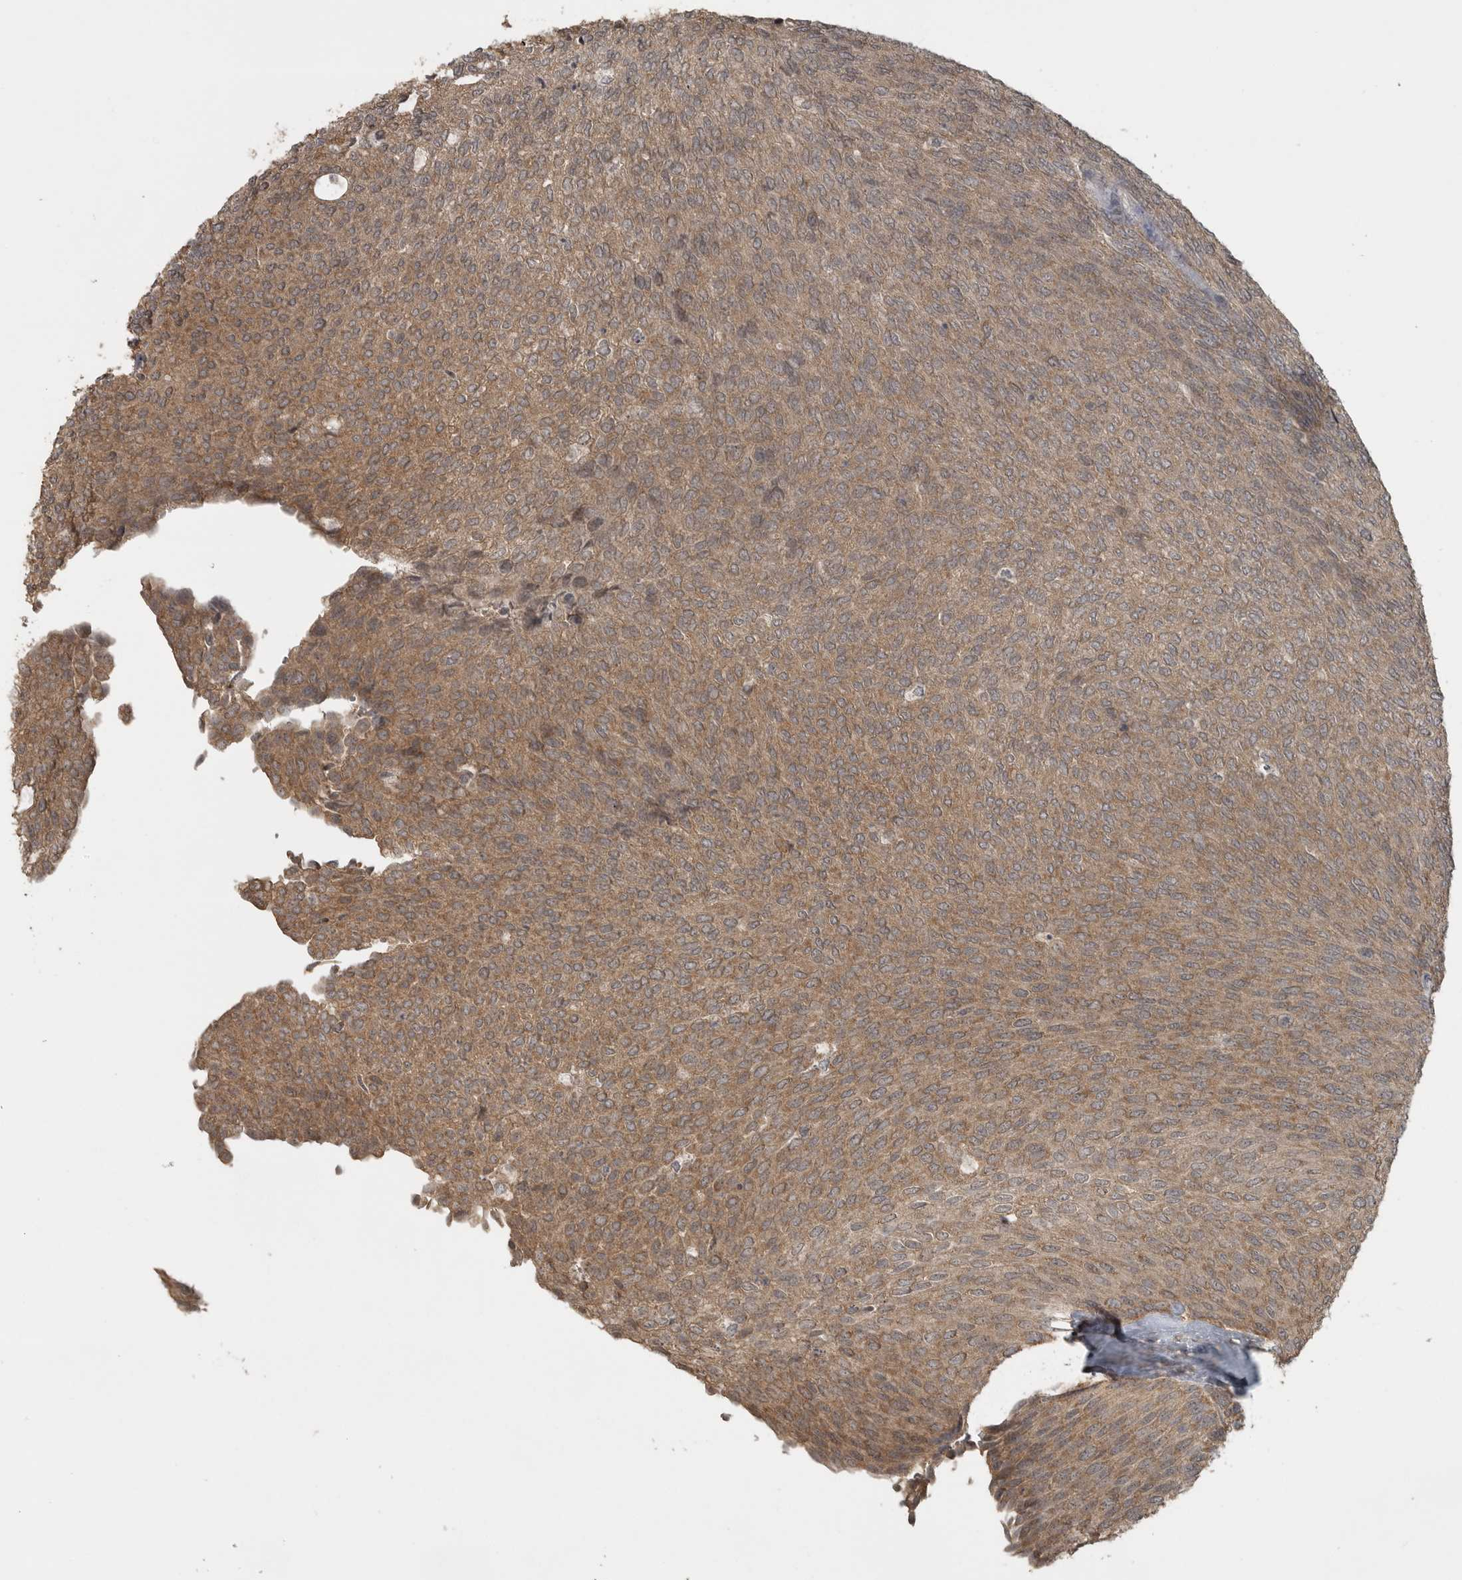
{"staining": {"intensity": "moderate", "quantity": ">75%", "location": "cytoplasmic/membranous"}, "tissue": "urothelial cancer", "cell_type": "Tumor cells", "image_type": "cancer", "snomed": [{"axis": "morphology", "description": "Urothelial carcinoma, Low grade"}, {"axis": "topography", "description": "Urinary bladder"}], "caption": "Immunohistochemistry of urothelial carcinoma (low-grade) displays medium levels of moderate cytoplasmic/membranous positivity in about >75% of tumor cells.", "gene": "LLGL1", "patient": {"sex": "female", "age": 79}}